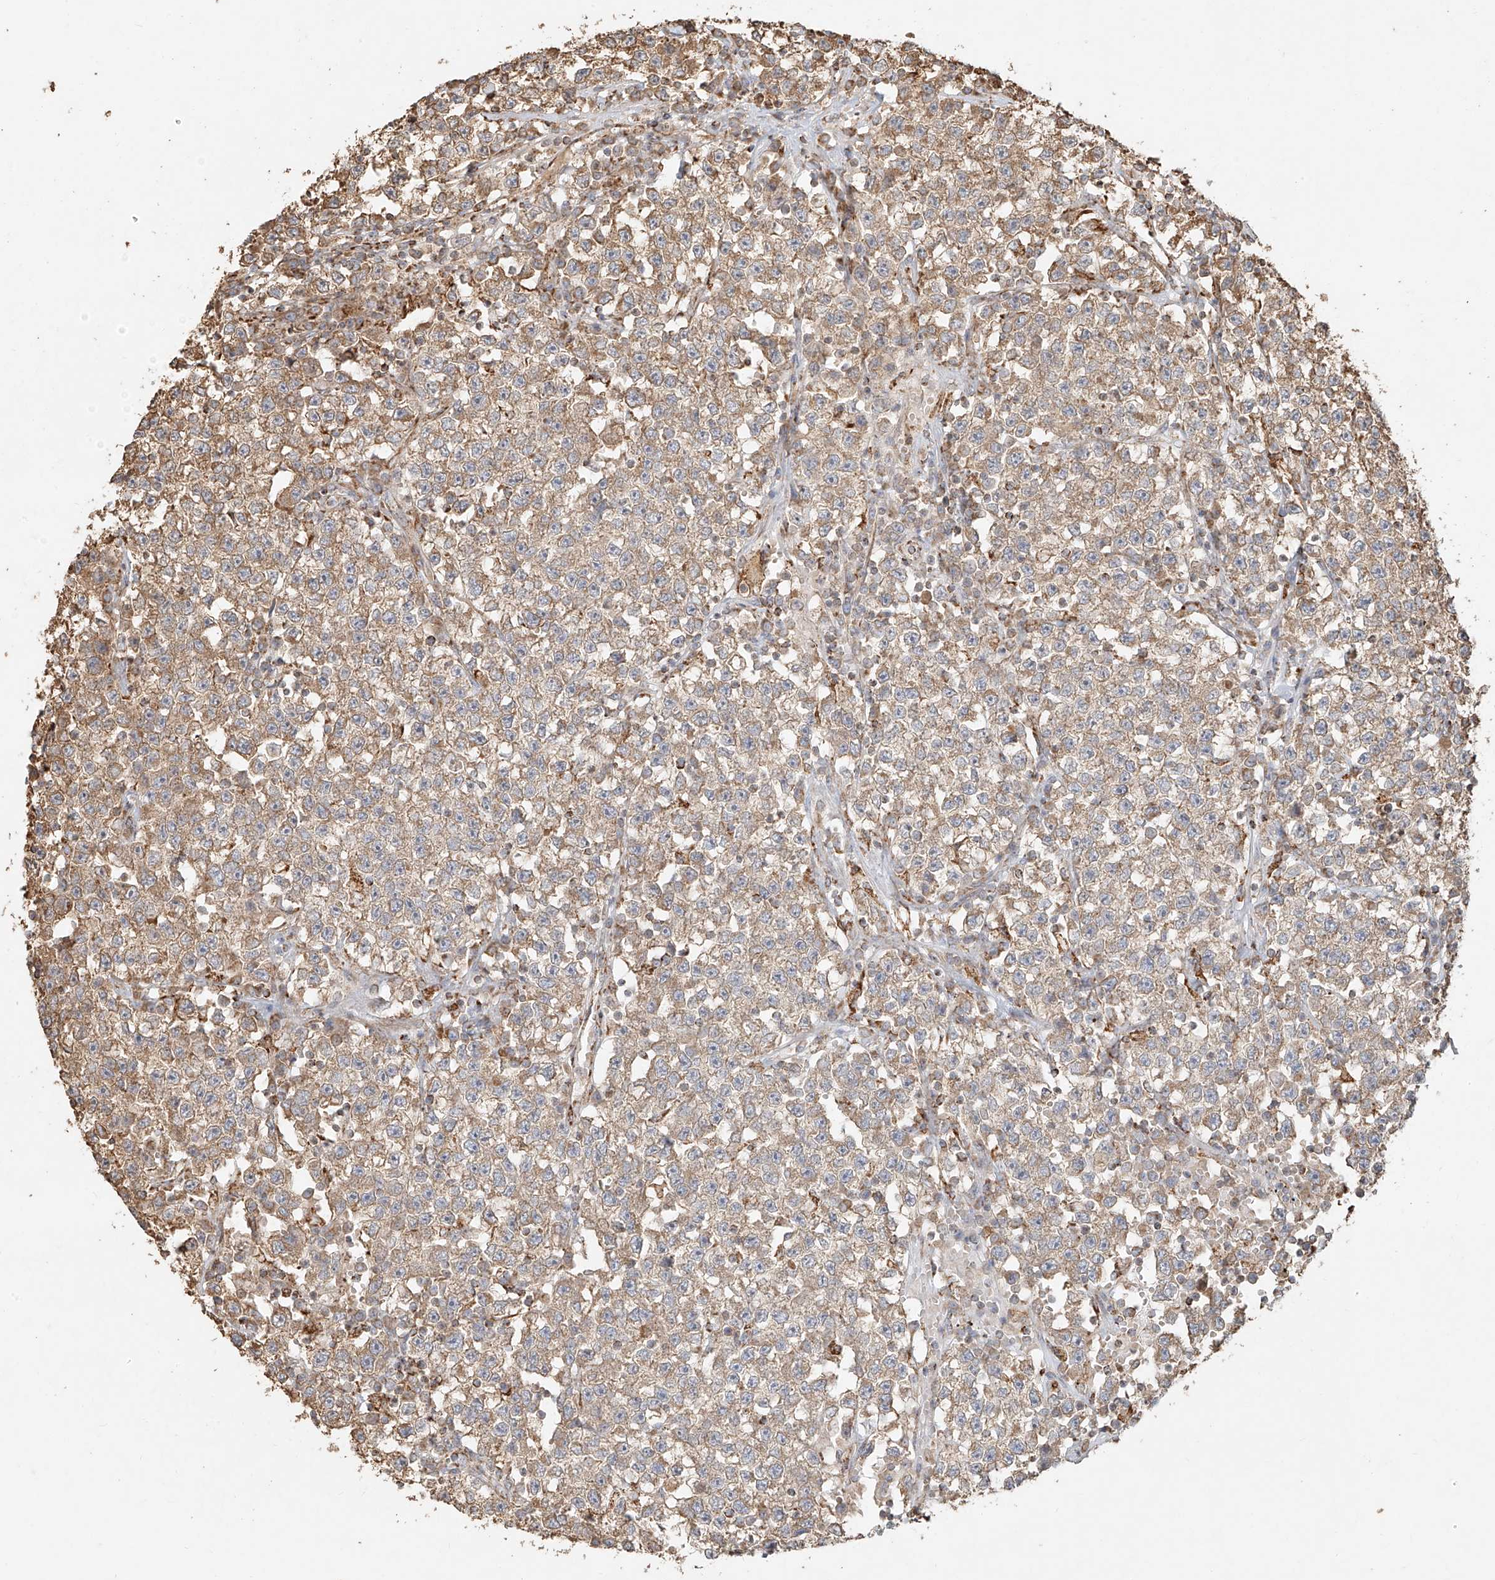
{"staining": {"intensity": "moderate", "quantity": "25%-75%", "location": "cytoplasmic/membranous"}, "tissue": "testis cancer", "cell_type": "Tumor cells", "image_type": "cancer", "snomed": [{"axis": "morphology", "description": "Seminoma, NOS"}, {"axis": "topography", "description": "Testis"}], "caption": "A micrograph of testis seminoma stained for a protein reveals moderate cytoplasmic/membranous brown staining in tumor cells. The staining was performed using DAB to visualize the protein expression in brown, while the nuclei were stained in blue with hematoxylin (Magnification: 20x).", "gene": "EFNB1", "patient": {"sex": "male", "age": 22}}